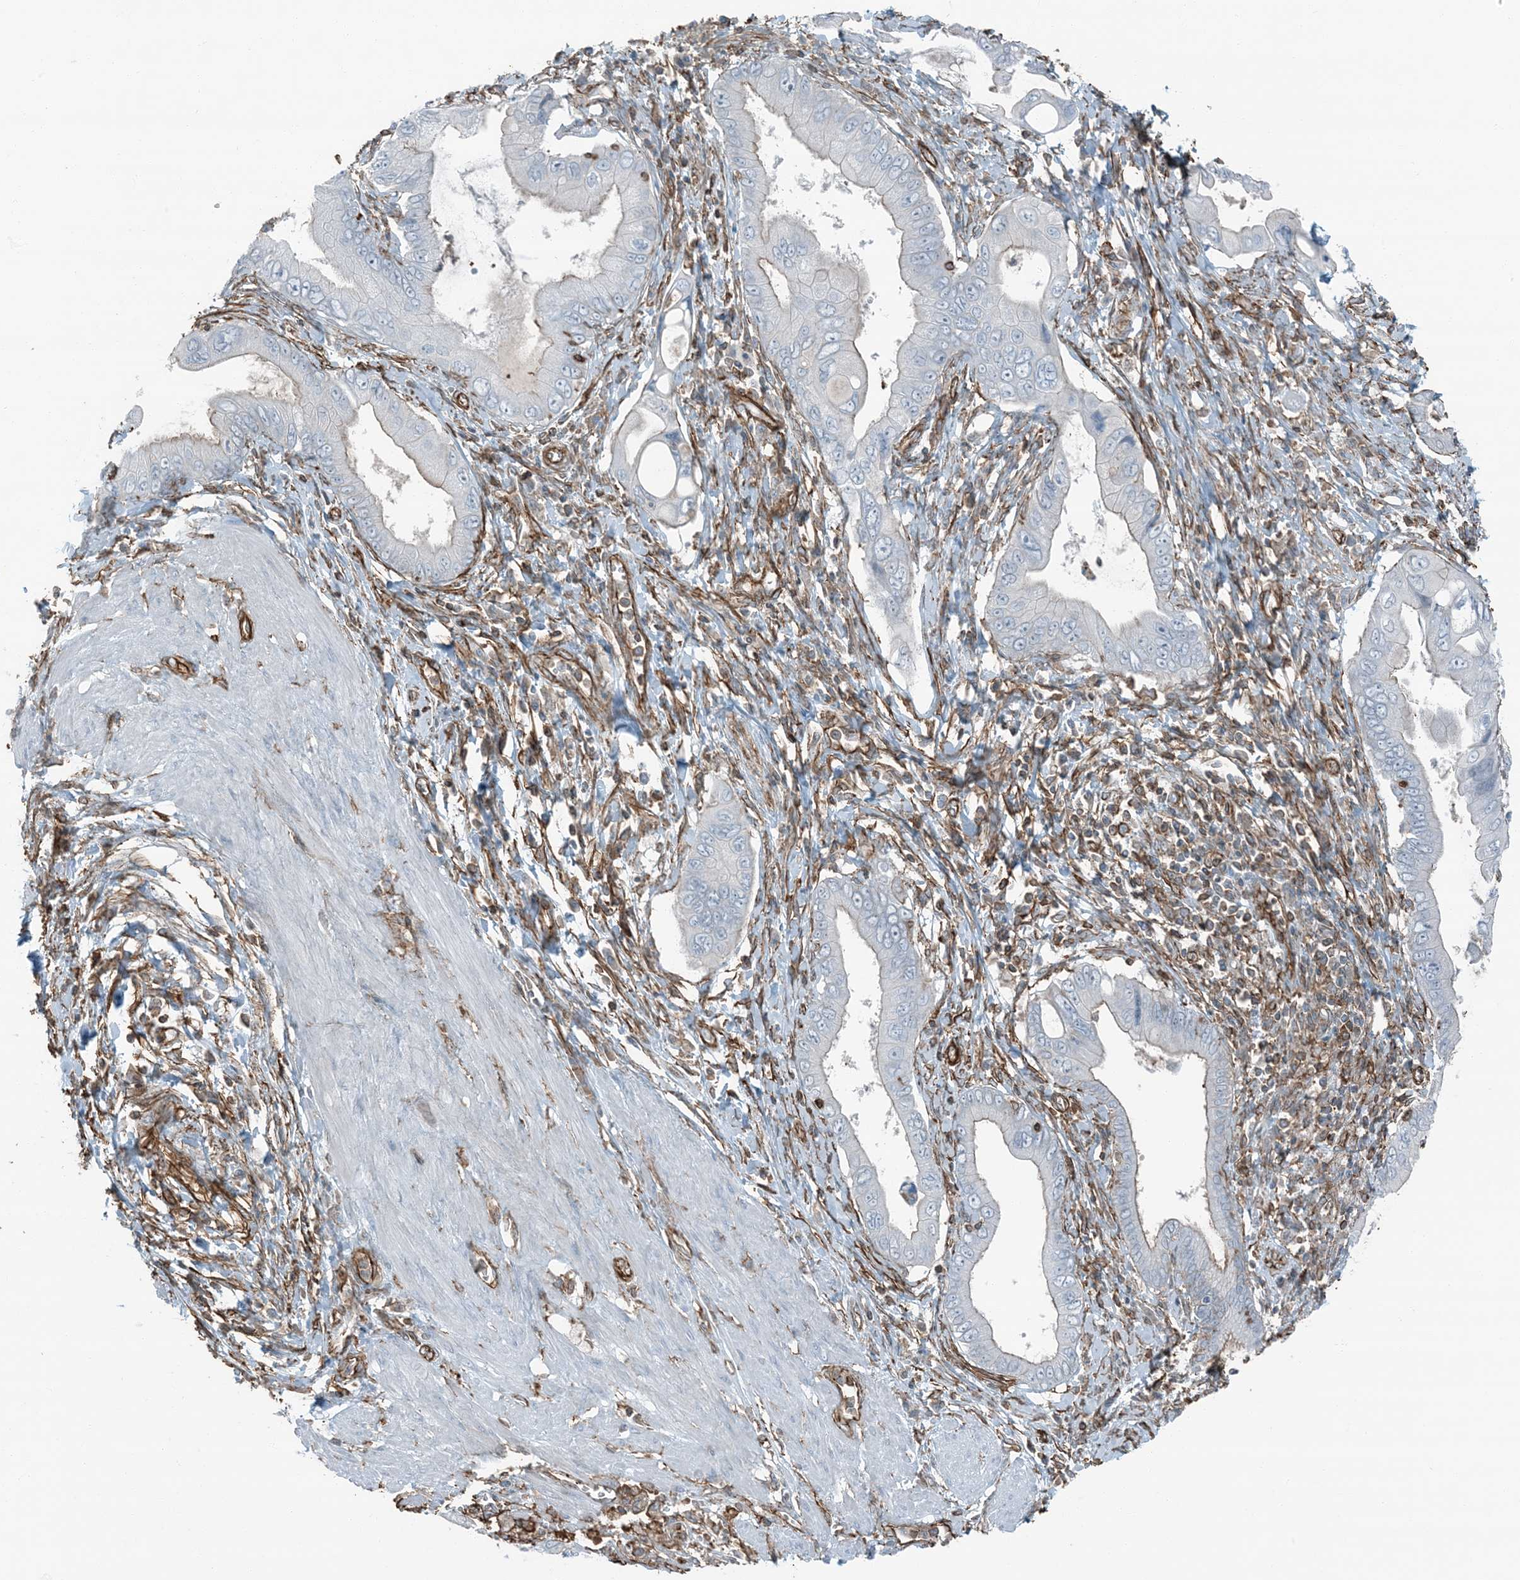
{"staining": {"intensity": "negative", "quantity": "none", "location": "none"}, "tissue": "pancreatic cancer", "cell_type": "Tumor cells", "image_type": "cancer", "snomed": [{"axis": "morphology", "description": "Adenocarcinoma, NOS"}, {"axis": "topography", "description": "Pancreas"}], "caption": "IHC histopathology image of human pancreatic cancer stained for a protein (brown), which shows no staining in tumor cells. (Immunohistochemistry, brightfield microscopy, high magnification).", "gene": "APOBEC3C", "patient": {"sex": "male", "age": 78}}